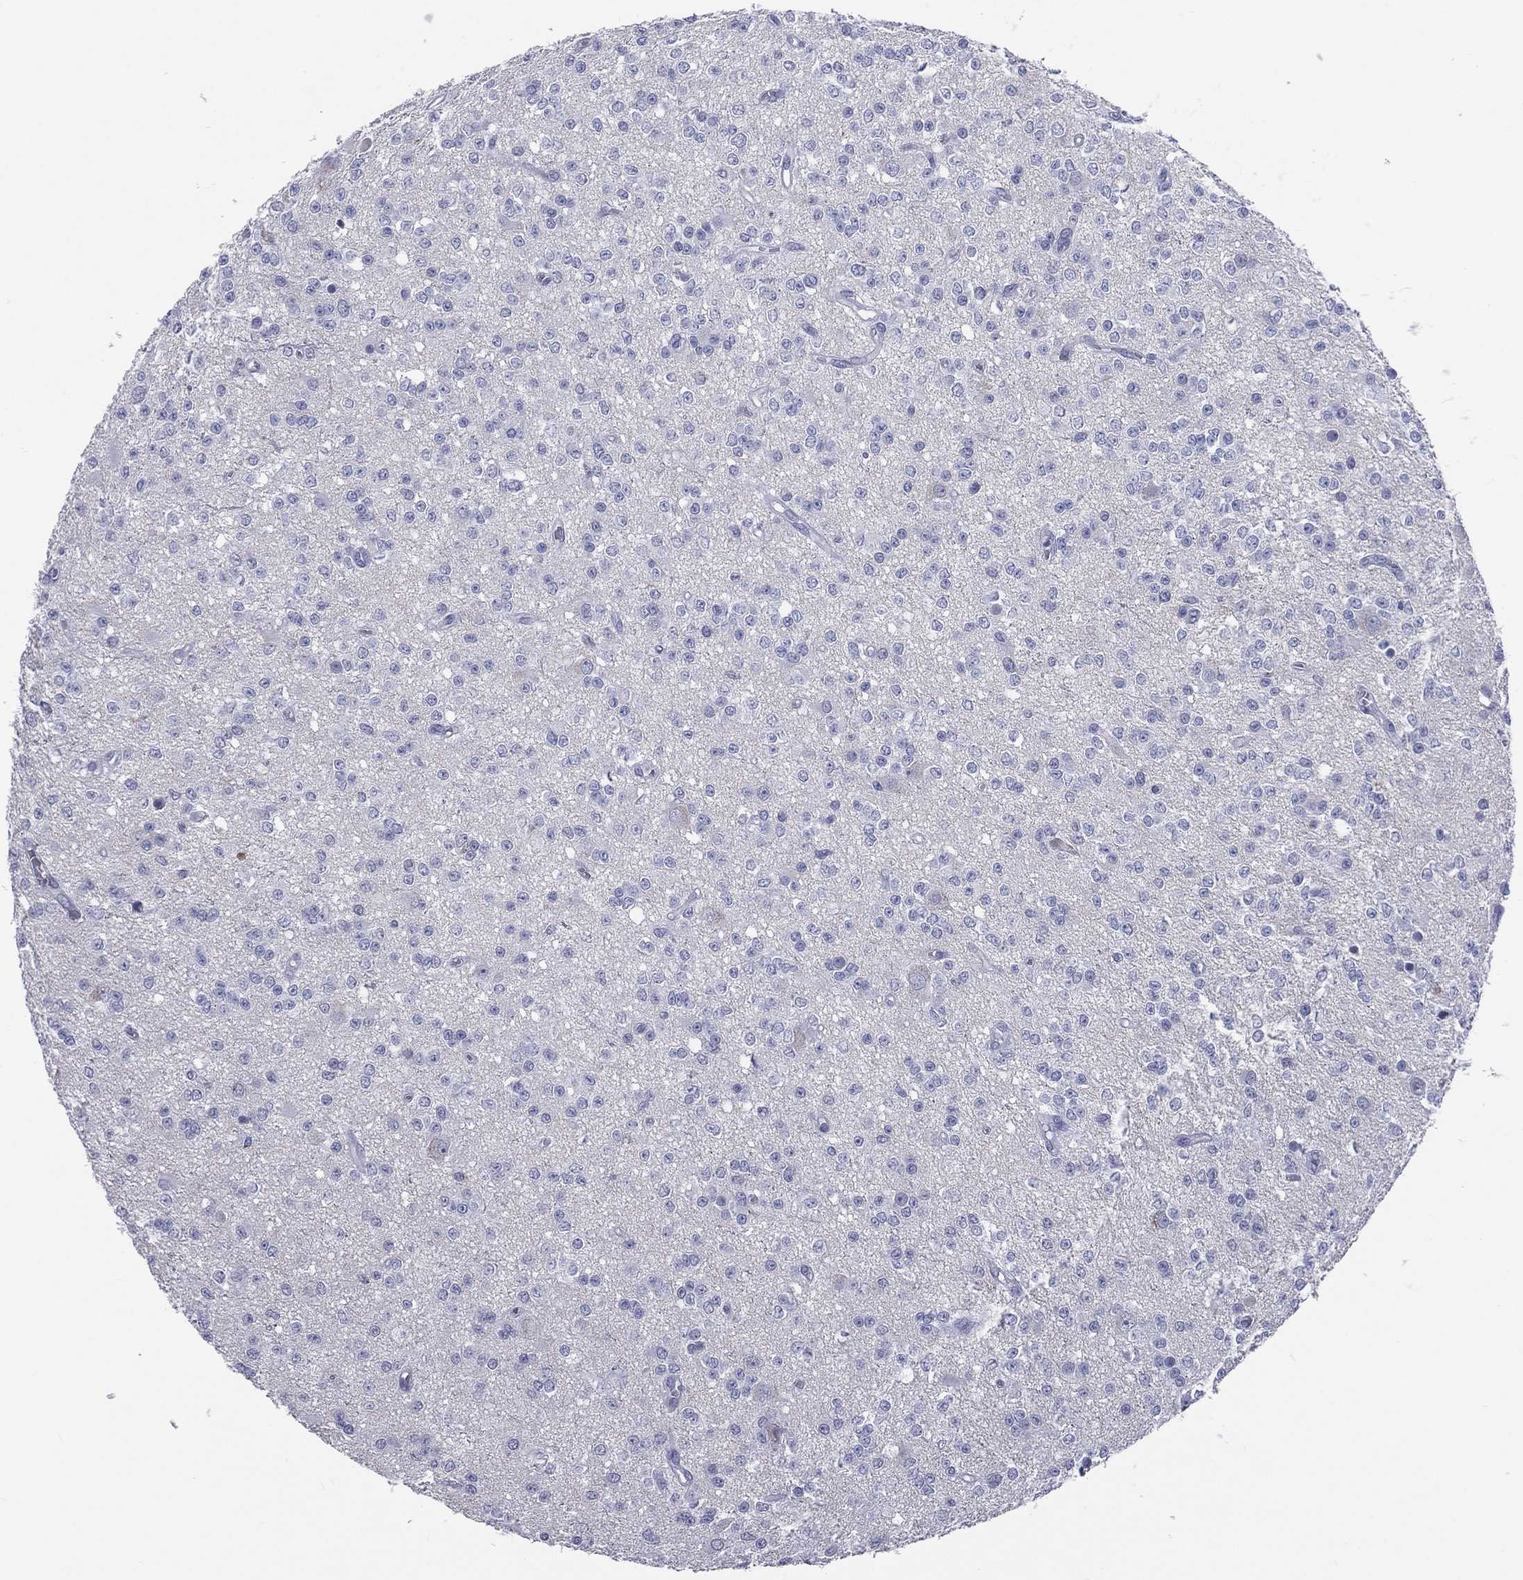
{"staining": {"intensity": "negative", "quantity": "none", "location": "none"}, "tissue": "glioma", "cell_type": "Tumor cells", "image_type": "cancer", "snomed": [{"axis": "morphology", "description": "Glioma, malignant, Low grade"}, {"axis": "topography", "description": "Brain"}], "caption": "Tumor cells show no significant protein expression in glioma. (DAB immunohistochemistry (IHC) with hematoxylin counter stain).", "gene": "MLN", "patient": {"sex": "female", "age": 45}}